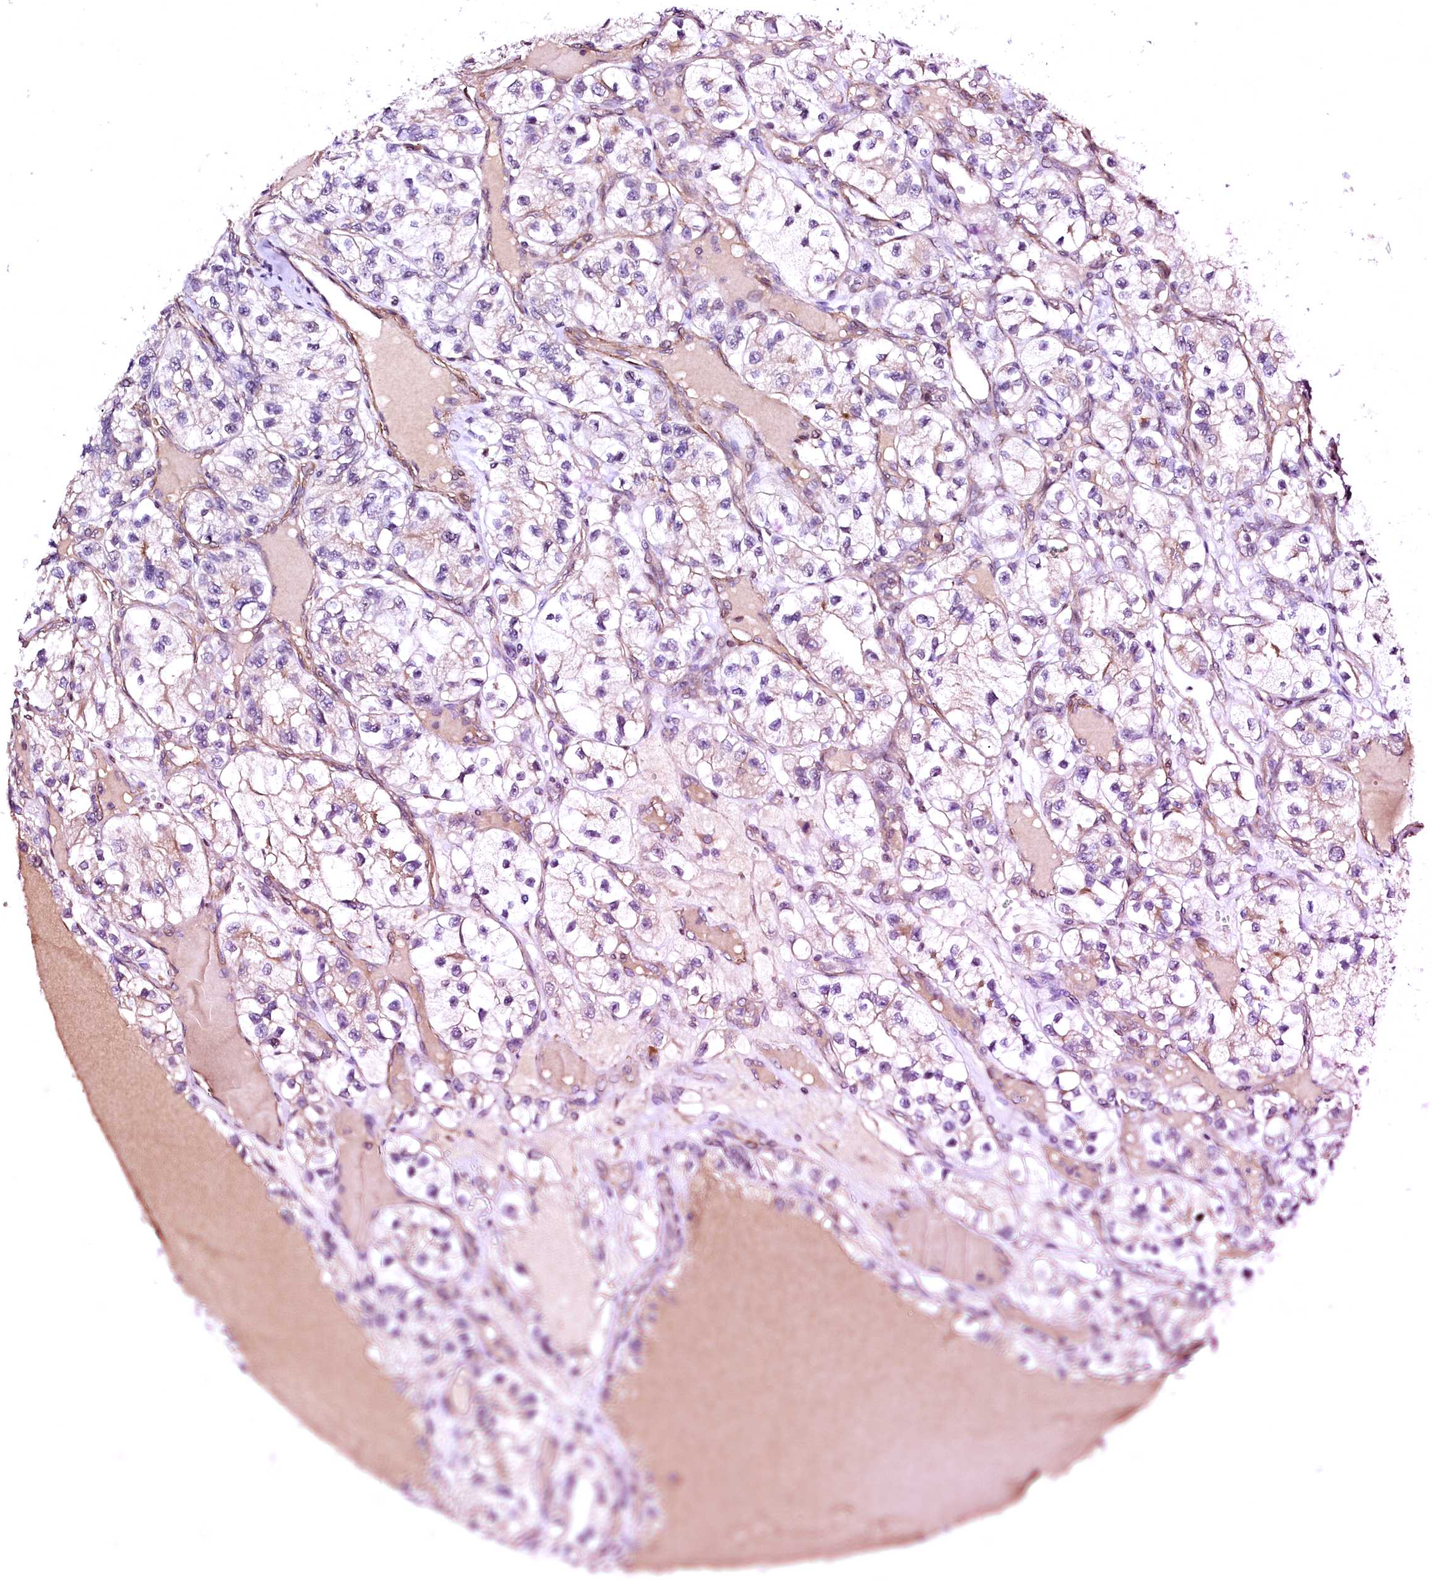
{"staining": {"intensity": "negative", "quantity": "none", "location": "none"}, "tissue": "renal cancer", "cell_type": "Tumor cells", "image_type": "cancer", "snomed": [{"axis": "morphology", "description": "Adenocarcinoma, NOS"}, {"axis": "topography", "description": "Kidney"}], "caption": "Adenocarcinoma (renal) was stained to show a protein in brown. There is no significant positivity in tumor cells.", "gene": "GPR176", "patient": {"sex": "female", "age": 57}}